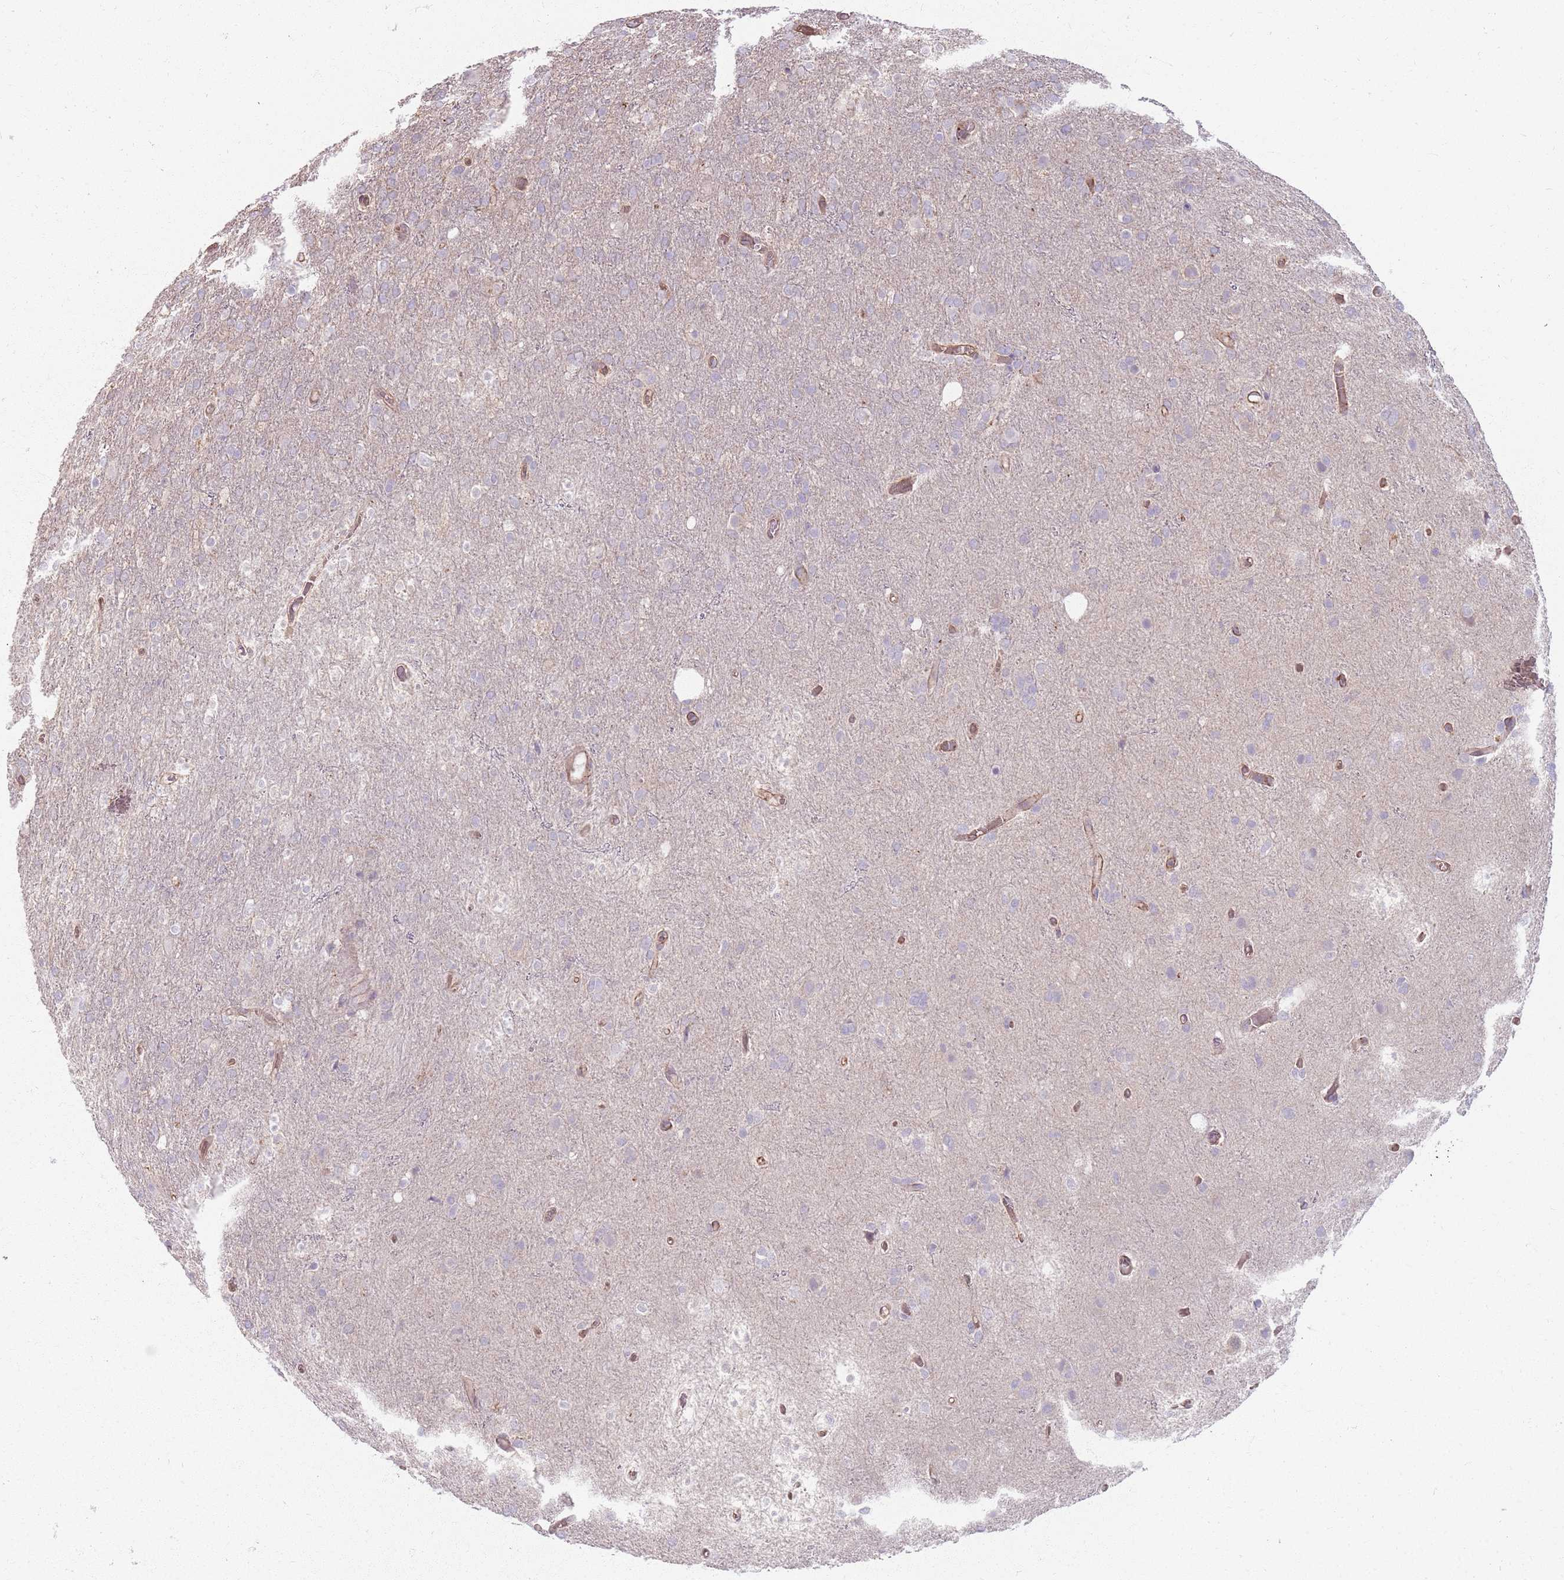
{"staining": {"intensity": "negative", "quantity": "none", "location": "none"}, "tissue": "glioma", "cell_type": "Tumor cells", "image_type": "cancer", "snomed": [{"axis": "morphology", "description": "Glioma, malignant, High grade"}, {"axis": "topography", "description": "Brain"}], "caption": "A photomicrograph of glioma stained for a protein demonstrates no brown staining in tumor cells.", "gene": "KCNA5", "patient": {"sex": "female", "age": 74}}